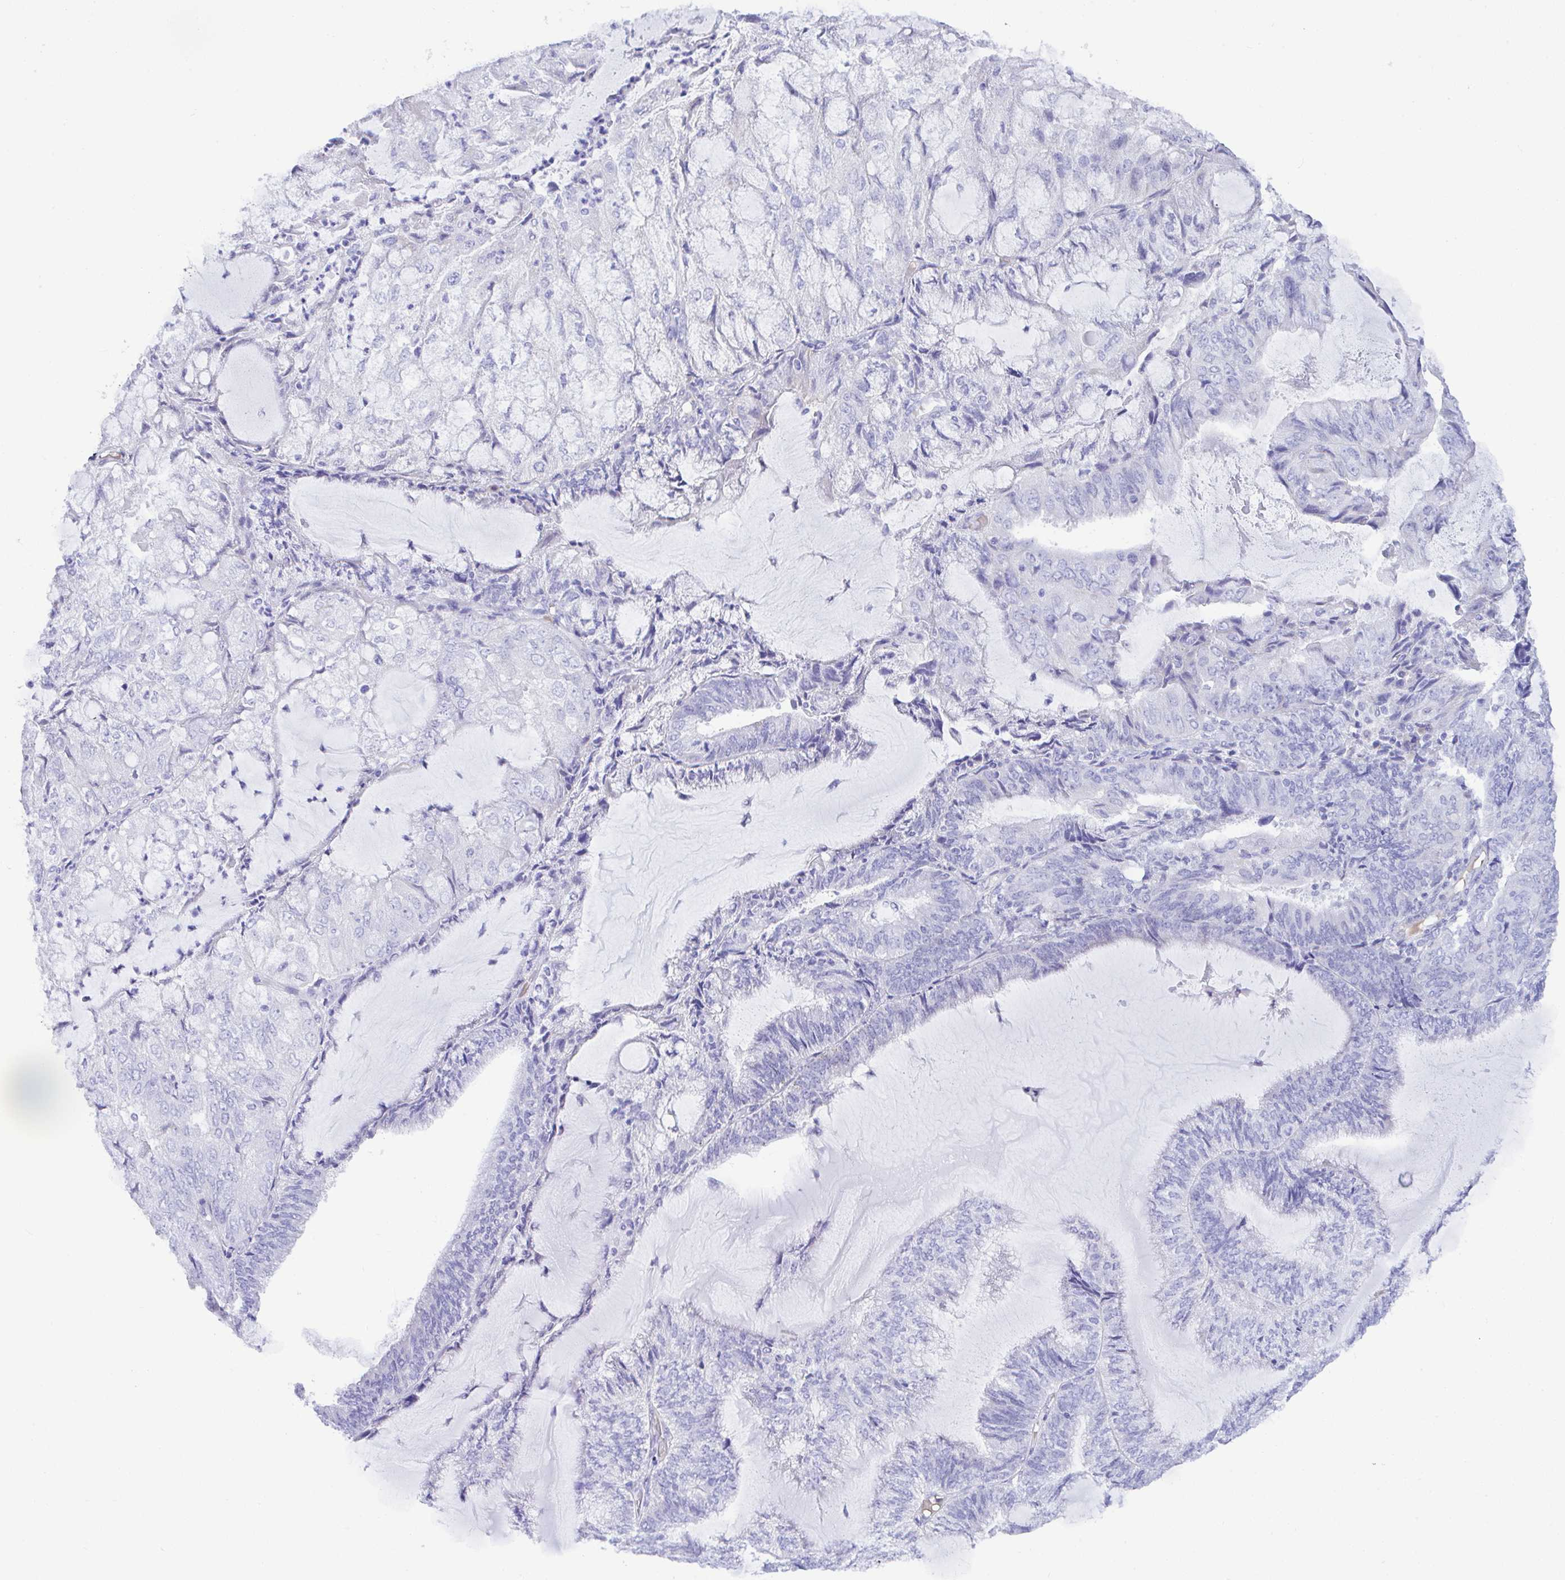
{"staining": {"intensity": "negative", "quantity": "none", "location": "none"}, "tissue": "endometrial cancer", "cell_type": "Tumor cells", "image_type": "cancer", "snomed": [{"axis": "morphology", "description": "Adenocarcinoma, NOS"}, {"axis": "topography", "description": "Endometrium"}], "caption": "Histopathology image shows no significant protein expression in tumor cells of endometrial cancer.", "gene": "SEL1L2", "patient": {"sex": "female", "age": 81}}